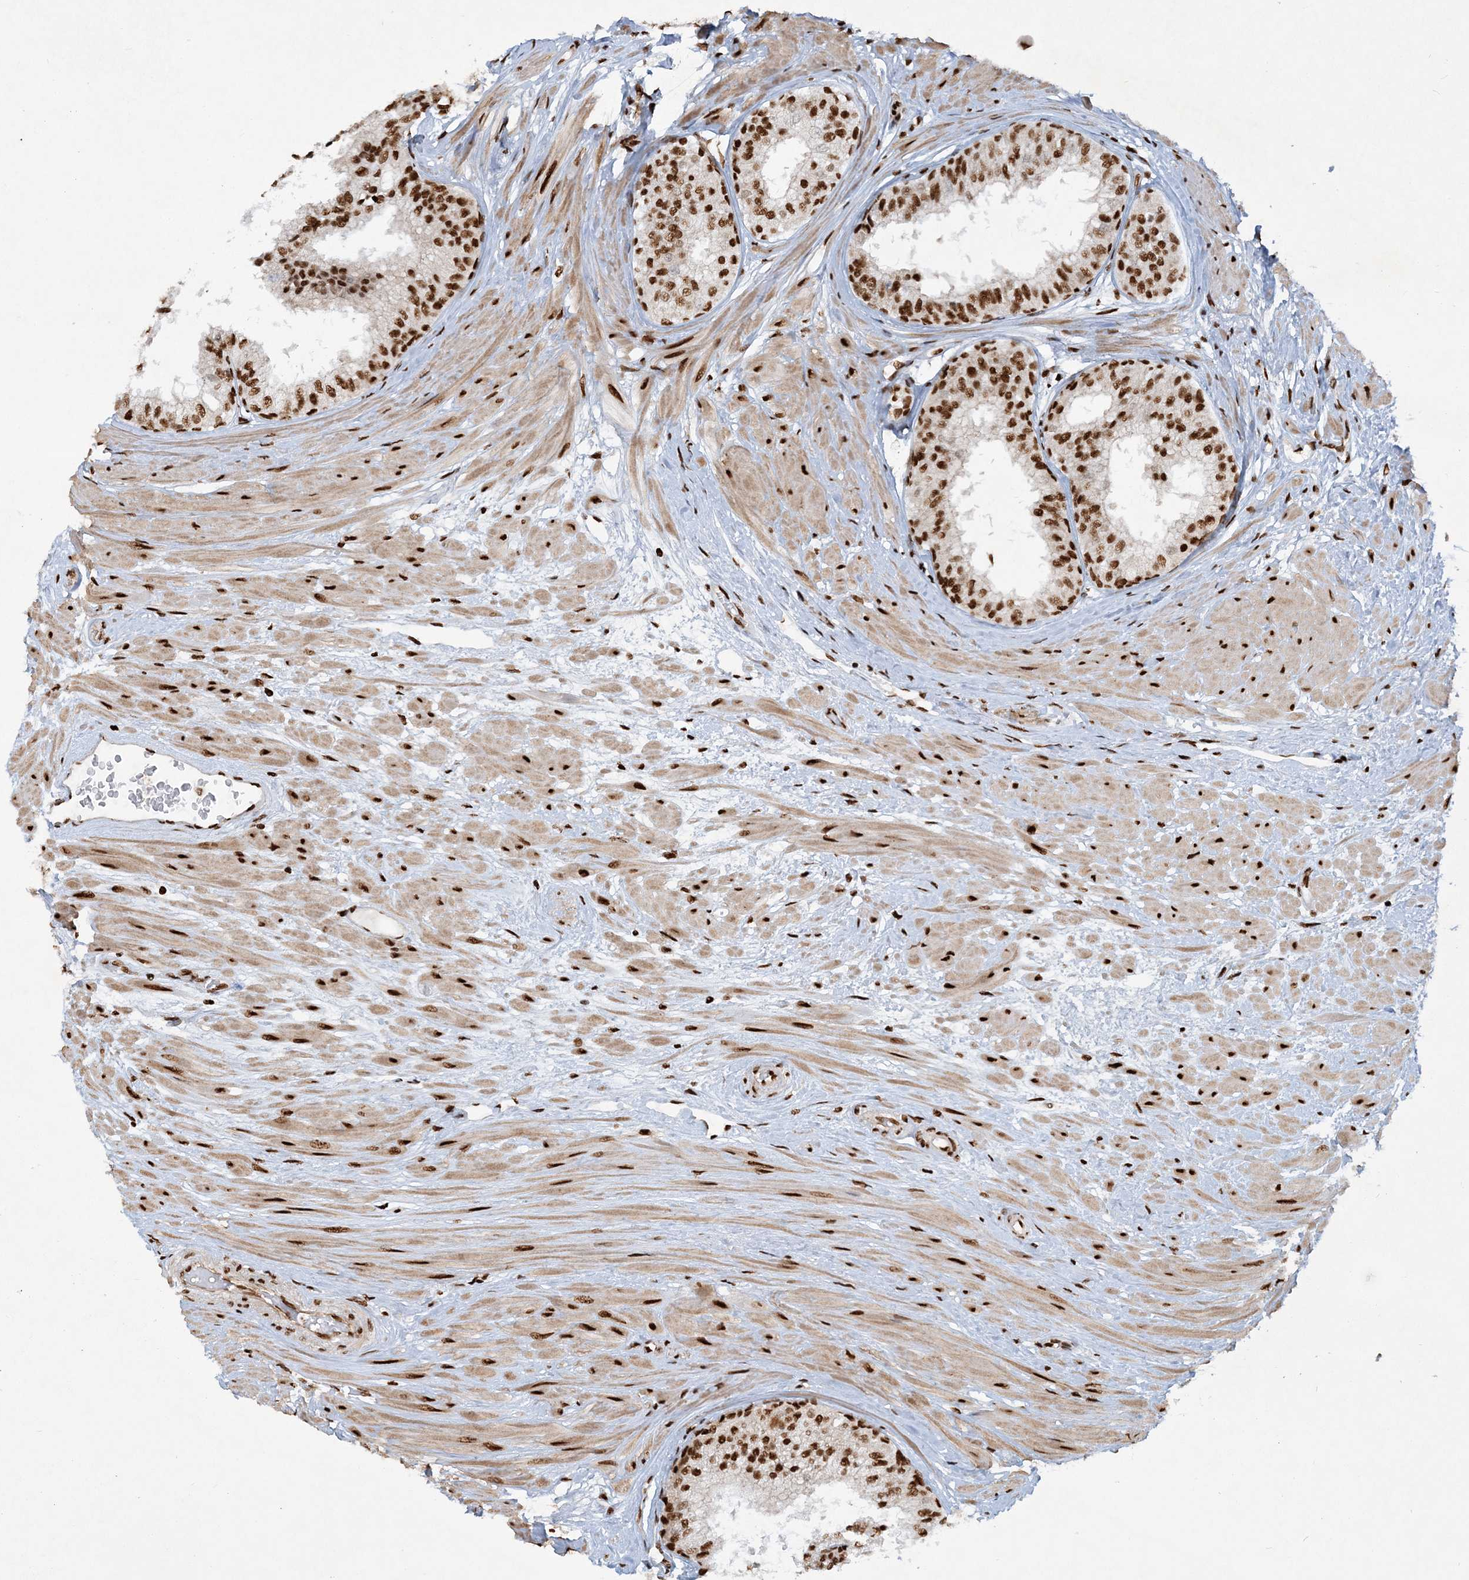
{"staining": {"intensity": "strong", "quantity": ">75%", "location": "nuclear"}, "tissue": "prostate", "cell_type": "Glandular cells", "image_type": "normal", "snomed": [{"axis": "morphology", "description": "Normal tissue, NOS"}, {"axis": "topography", "description": "Prostate"}], "caption": "Immunohistochemistry (IHC) of normal prostate demonstrates high levels of strong nuclear expression in approximately >75% of glandular cells.", "gene": "DELE1", "patient": {"sex": "male", "age": 48}}